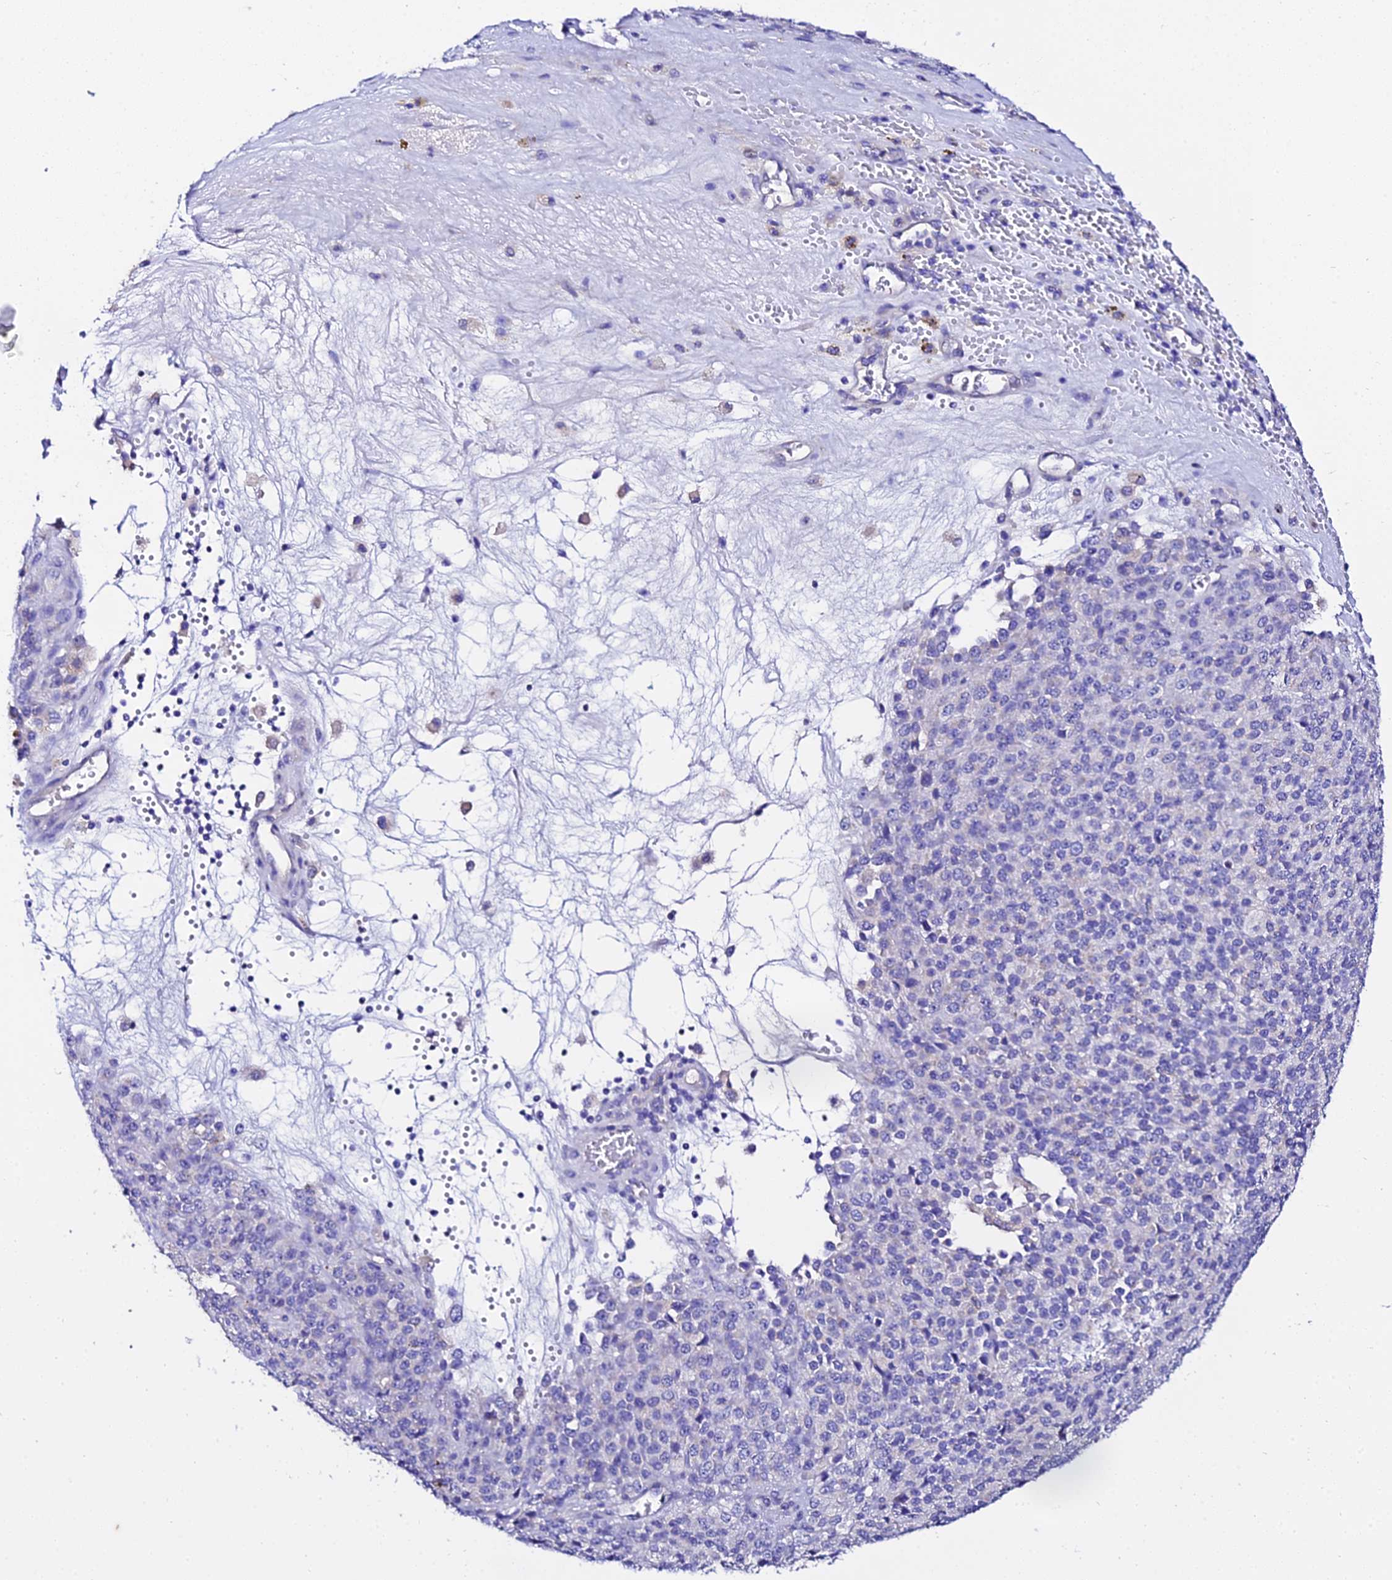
{"staining": {"intensity": "negative", "quantity": "none", "location": "none"}, "tissue": "melanoma", "cell_type": "Tumor cells", "image_type": "cancer", "snomed": [{"axis": "morphology", "description": "Malignant melanoma, Metastatic site"}, {"axis": "topography", "description": "Brain"}], "caption": "Immunohistochemistry (IHC) image of human malignant melanoma (metastatic site) stained for a protein (brown), which reveals no staining in tumor cells.", "gene": "TMEM117", "patient": {"sex": "female", "age": 56}}